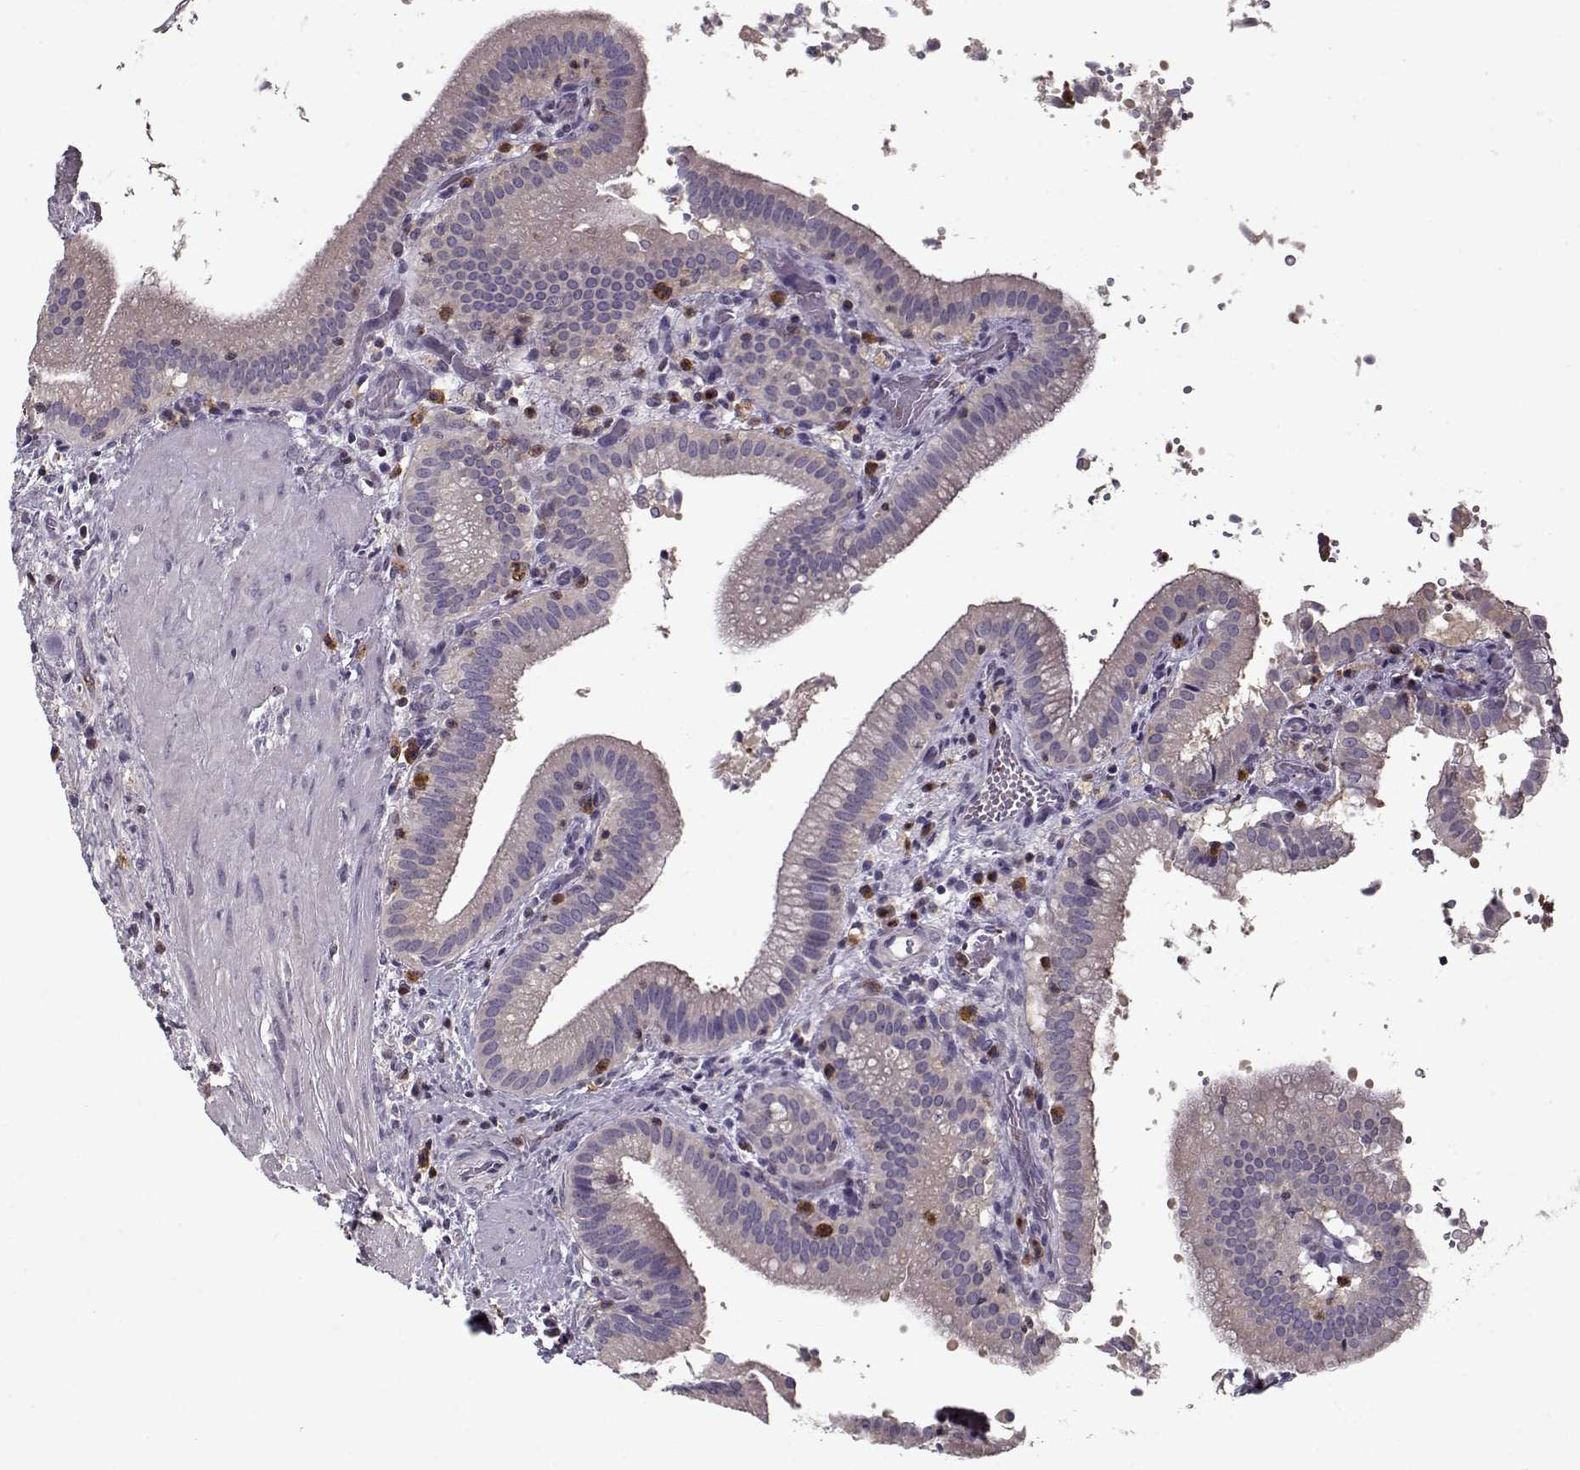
{"staining": {"intensity": "negative", "quantity": "none", "location": "none"}, "tissue": "gallbladder", "cell_type": "Glandular cells", "image_type": "normal", "snomed": [{"axis": "morphology", "description": "Normal tissue, NOS"}, {"axis": "topography", "description": "Gallbladder"}], "caption": "This is a histopathology image of IHC staining of normal gallbladder, which shows no expression in glandular cells. Brightfield microscopy of immunohistochemistry stained with DAB (3,3'-diaminobenzidine) (brown) and hematoxylin (blue), captured at high magnification.", "gene": "UNC13D", "patient": {"sex": "male", "age": 42}}